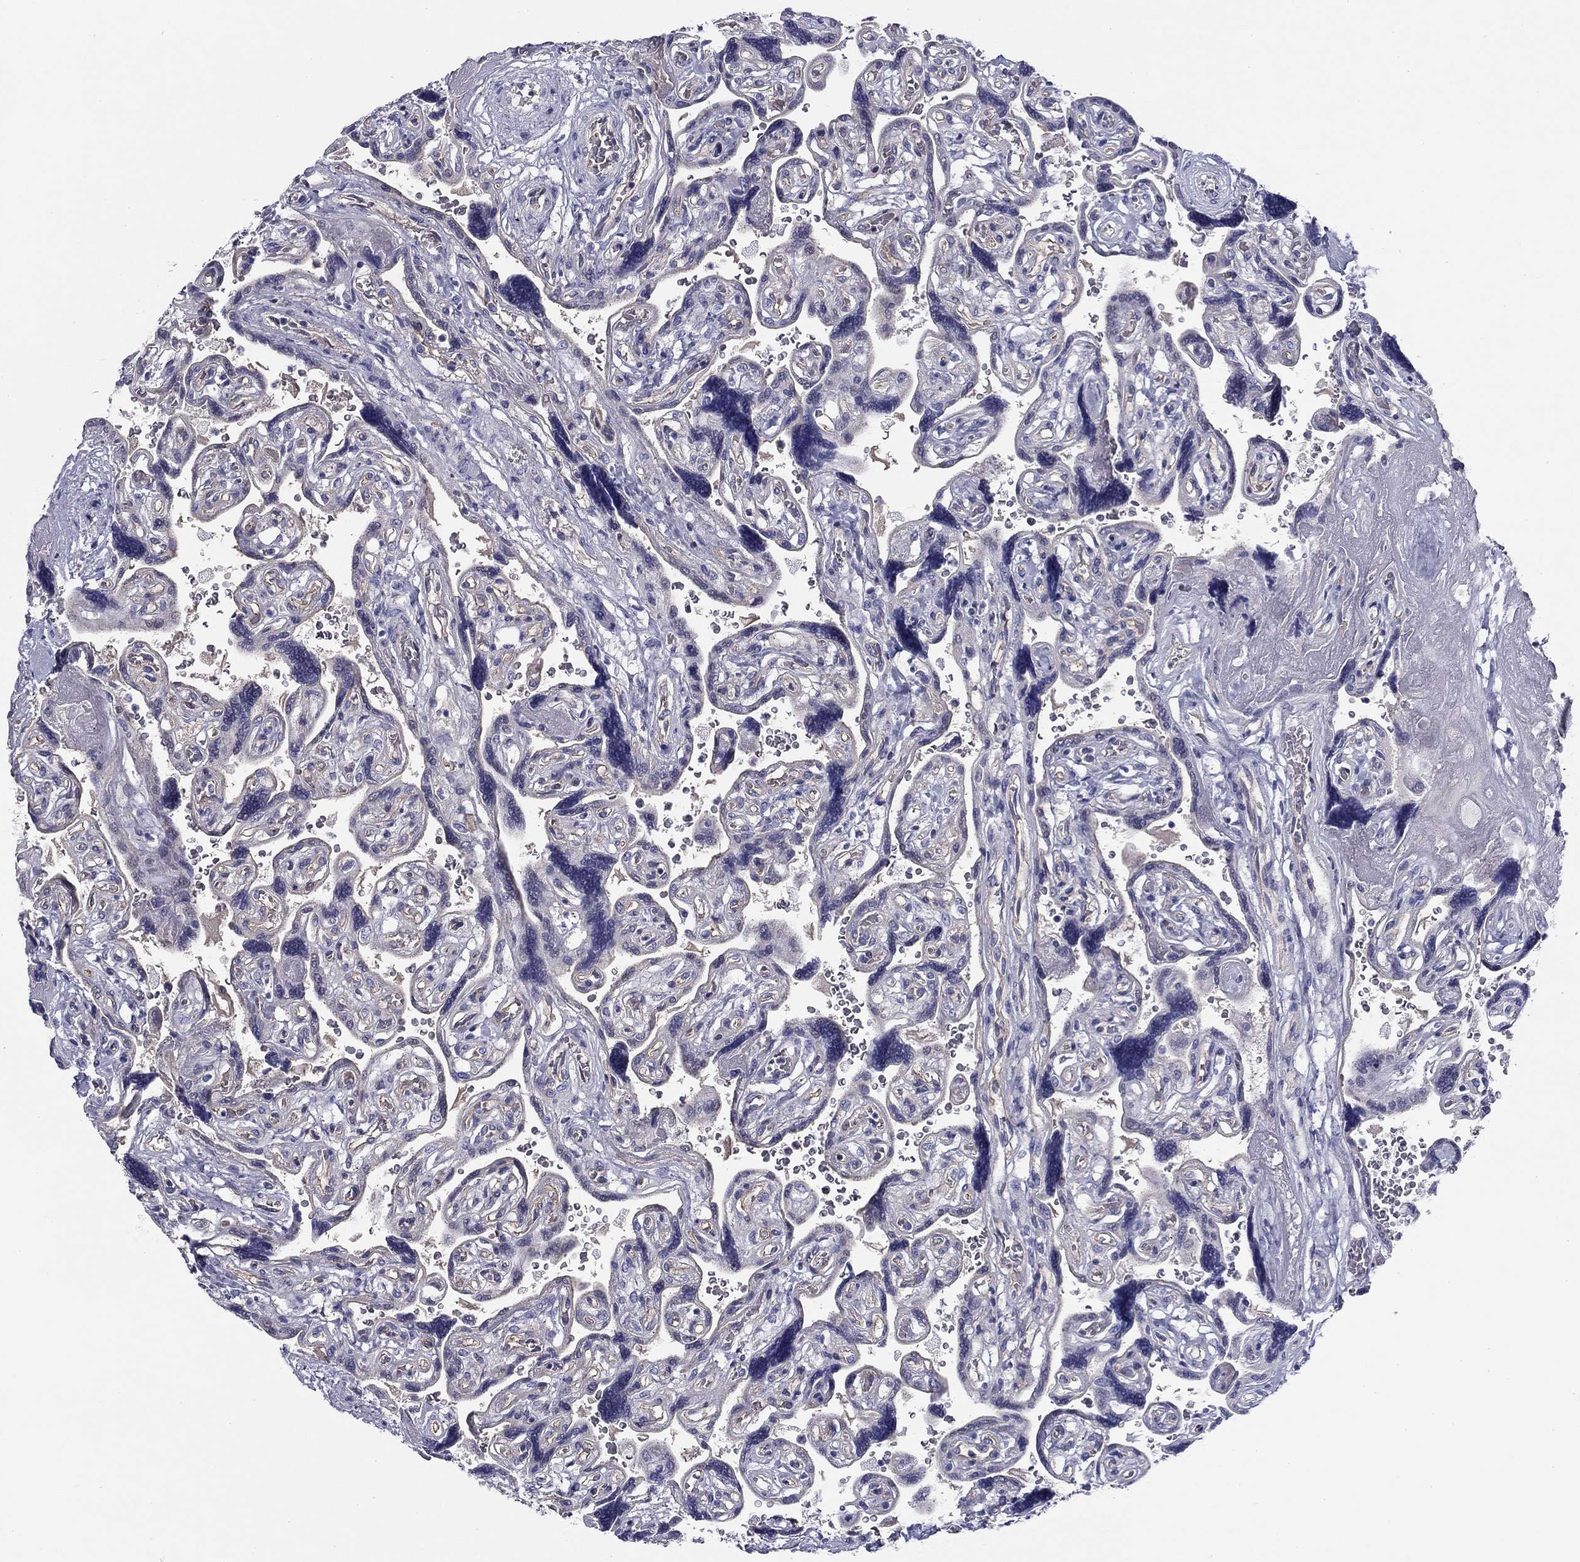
{"staining": {"intensity": "negative", "quantity": "none", "location": "none"}, "tissue": "placenta", "cell_type": "Decidual cells", "image_type": "normal", "snomed": [{"axis": "morphology", "description": "Normal tissue, NOS"}, {"axis": "topography", "description": "Placenta"}], "caption": "IHC micrograph of normal placenta stained for a protein (brown), which shows no staining in decidual cells. (IHC, brightfield microscopy, high magnification).", "gene": "CPLX4", "patient": {"sex": "female", "age": 32}}